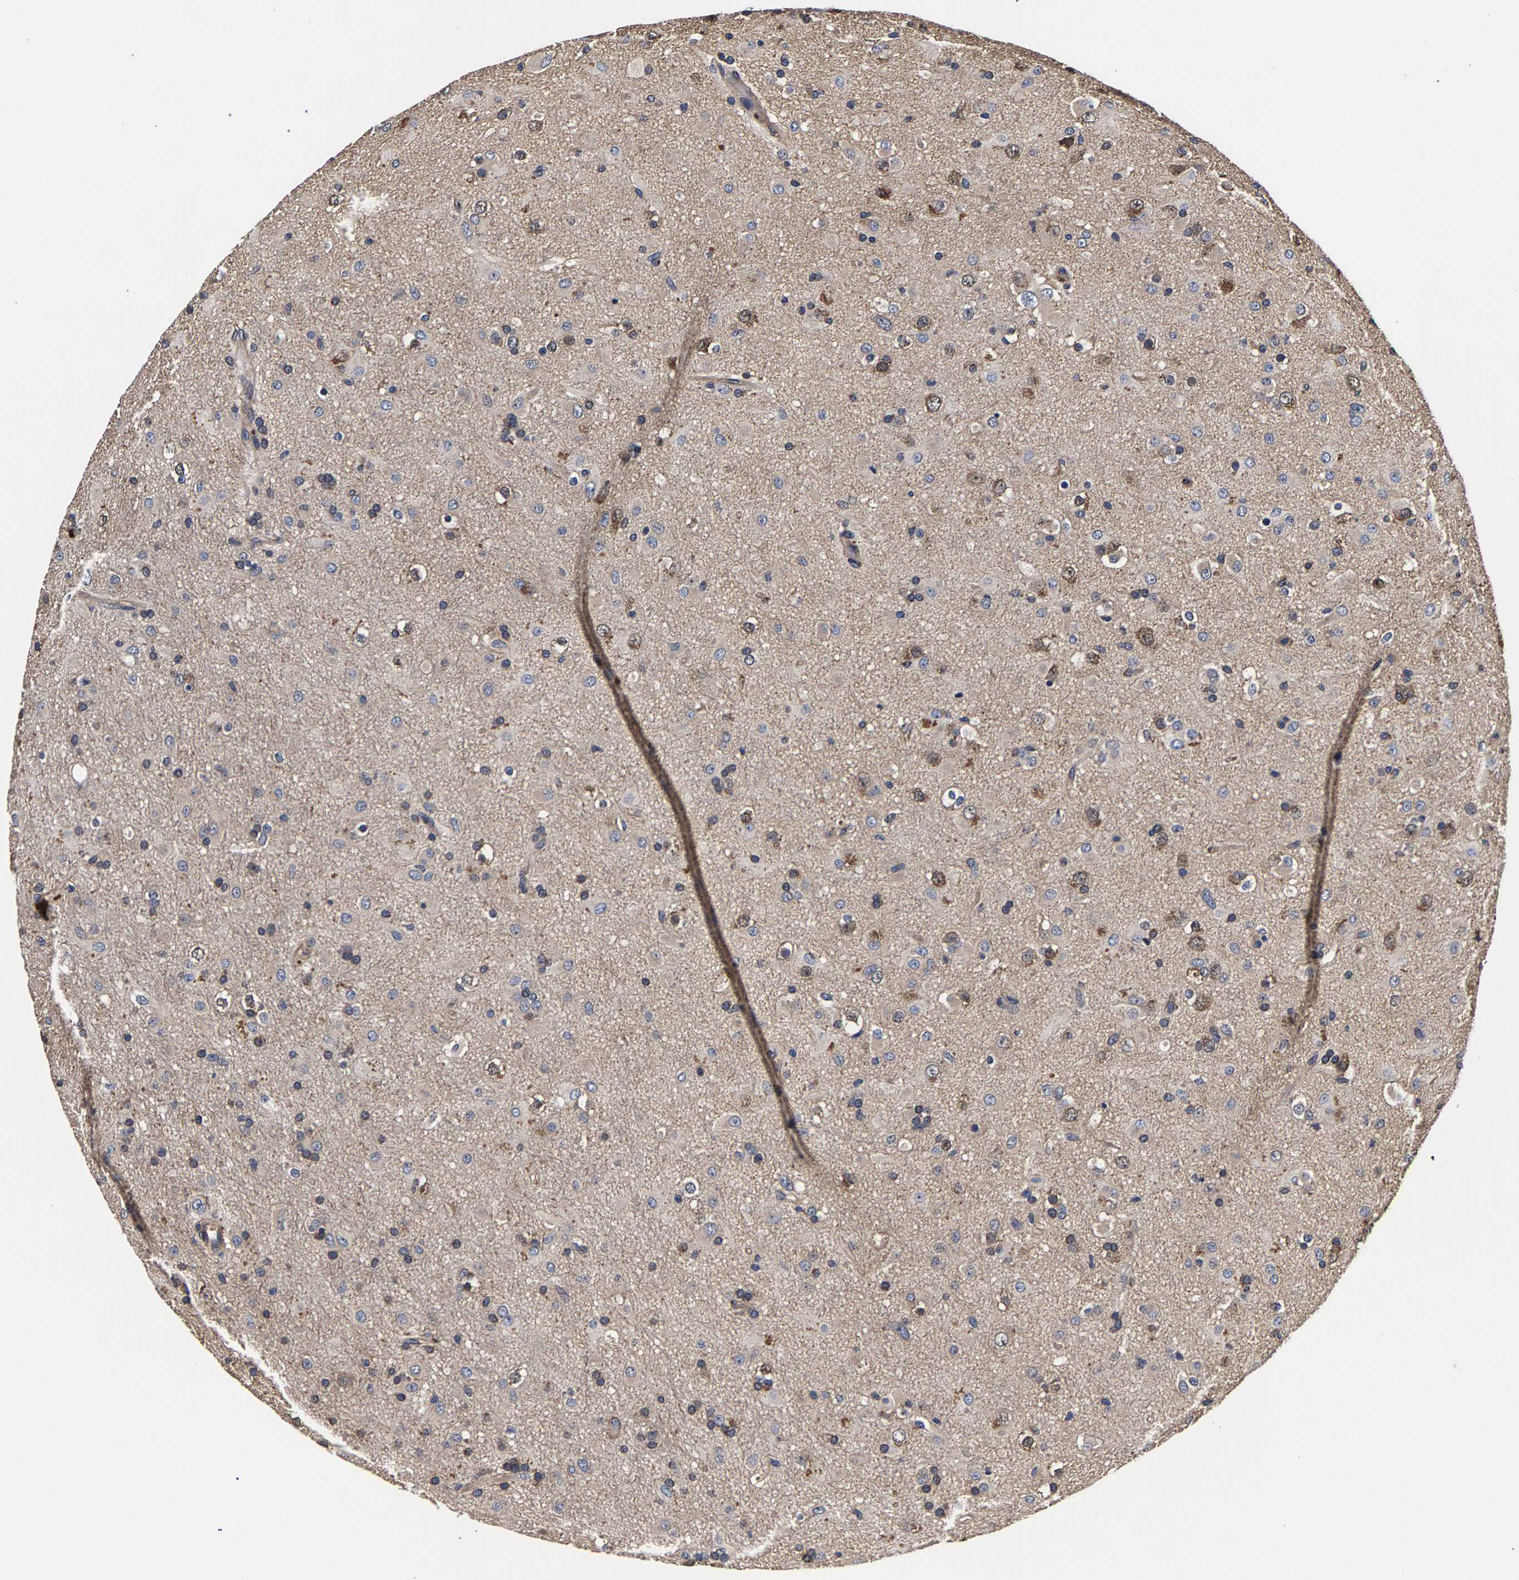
{"staining": {"intensity": "weak", "quantity": "<25%", "location": "cytoplasmic/membranous"}, "tissue": "glioma", "cell_type": "Tumor cells", "image_type": "cancer", "snomed": [{"axis": "morphology", "description": "Glioma, malignant, Low grade"}, {"axis": "topography", "description": "Brain"}], "caption": "This is an immunohistochemistry (IHC) histopathology image of low-grade glioma (malignant). There is no positivity in tumor cells.", "gene": "MARCHF7", "patient": {"sex": "male", "age": 65}}